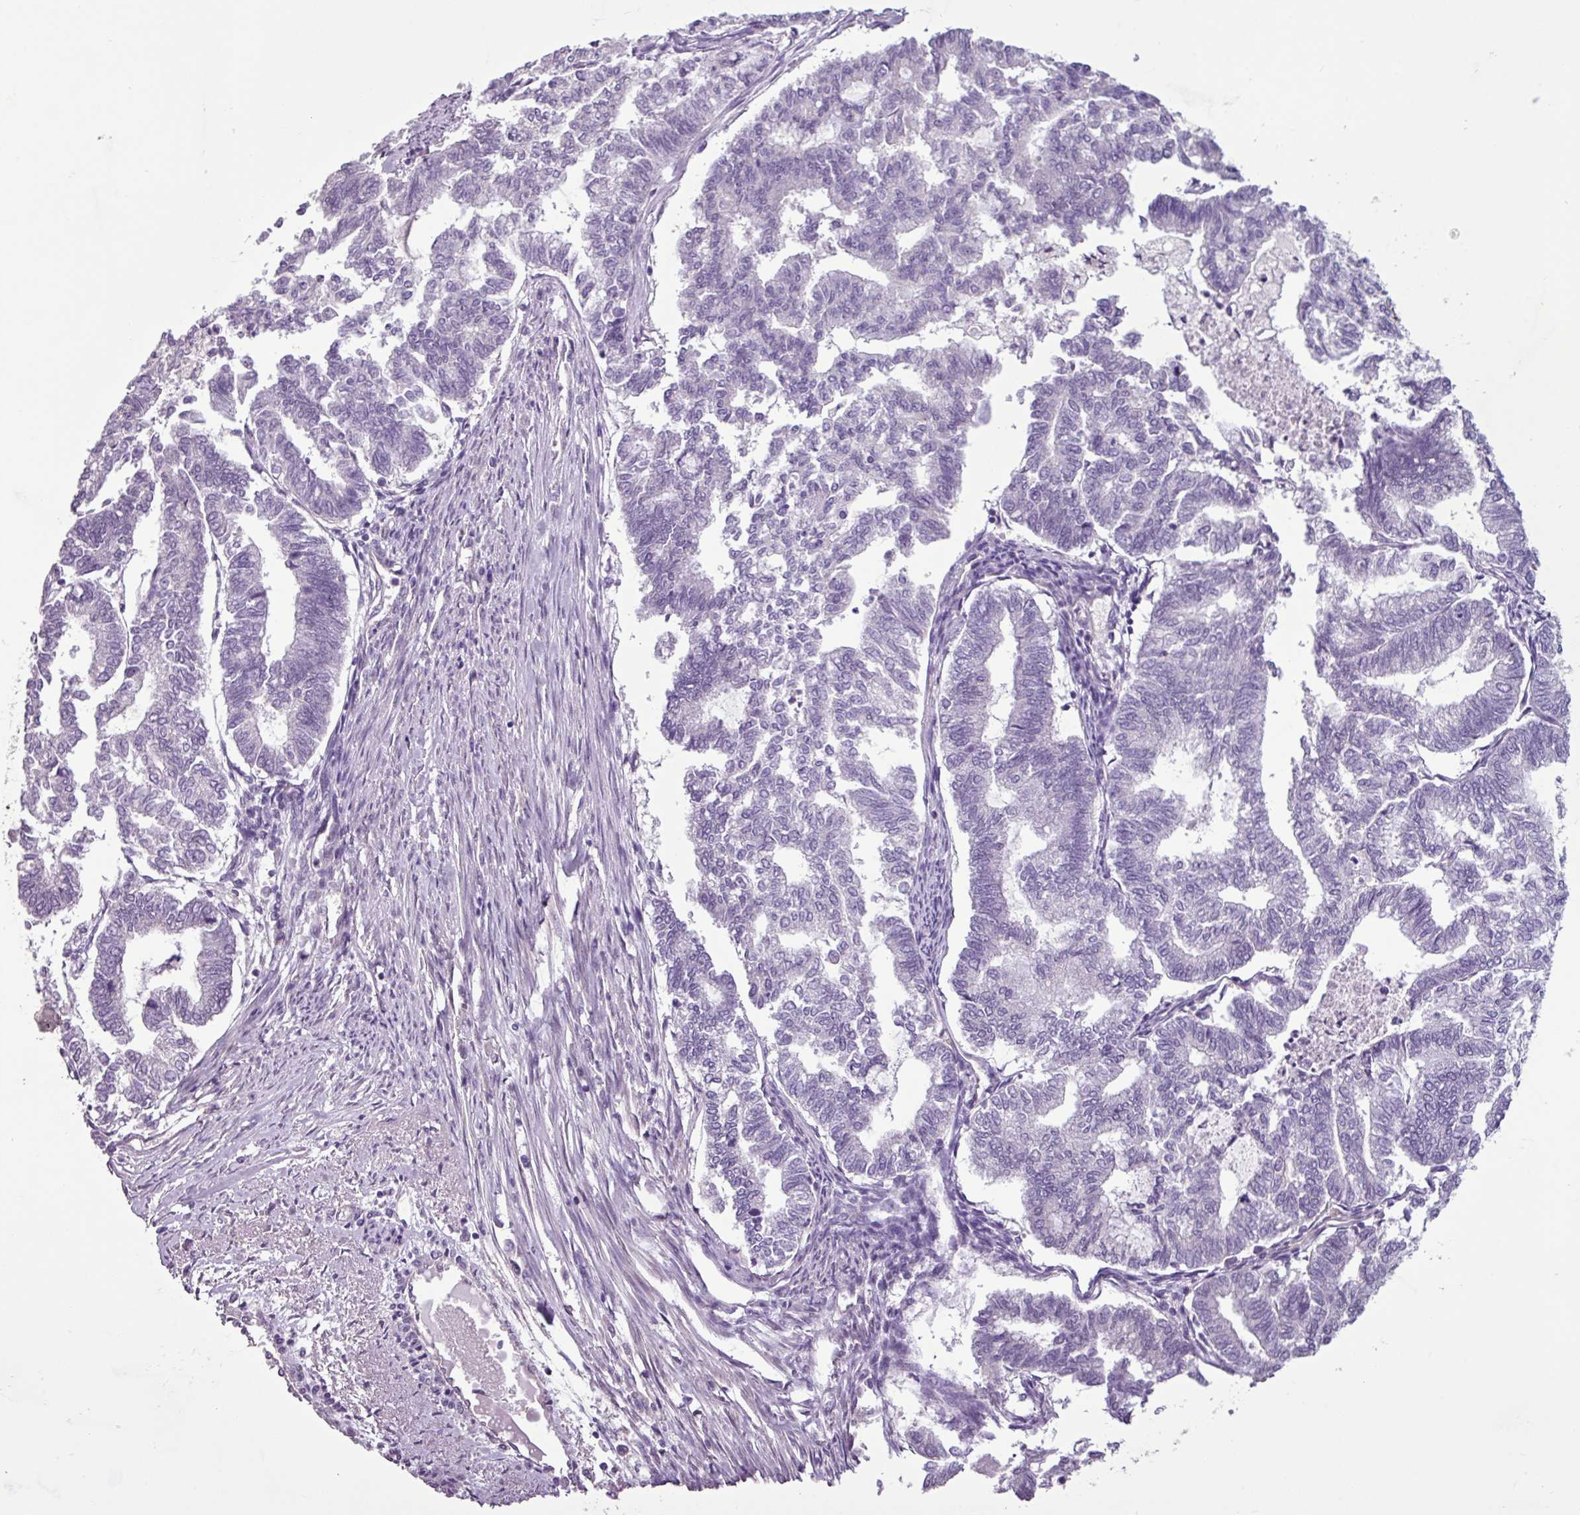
{"staining": {"intensity": "negative", "quantity": "none", "location": "none"}, "tissue": "endometrial cancer", "cell_type": "Tumor cells", "image_type": "cancer", "snomed": [{"axis": "morphology", "description": "Adenocarcinoma, NOS"}, {"axis": "topography", "description": "Endometrium"}], "caption": "Immunohistochemical staining of human endometrial cancer (adenocarcinoma) exhibits no significant staining in tumor cells. (DAB (3,3'-diaminobenzidine) IHC, high magnification).", "gene": "C9orf24", "patient": {"sex": "female", "age": 79}}